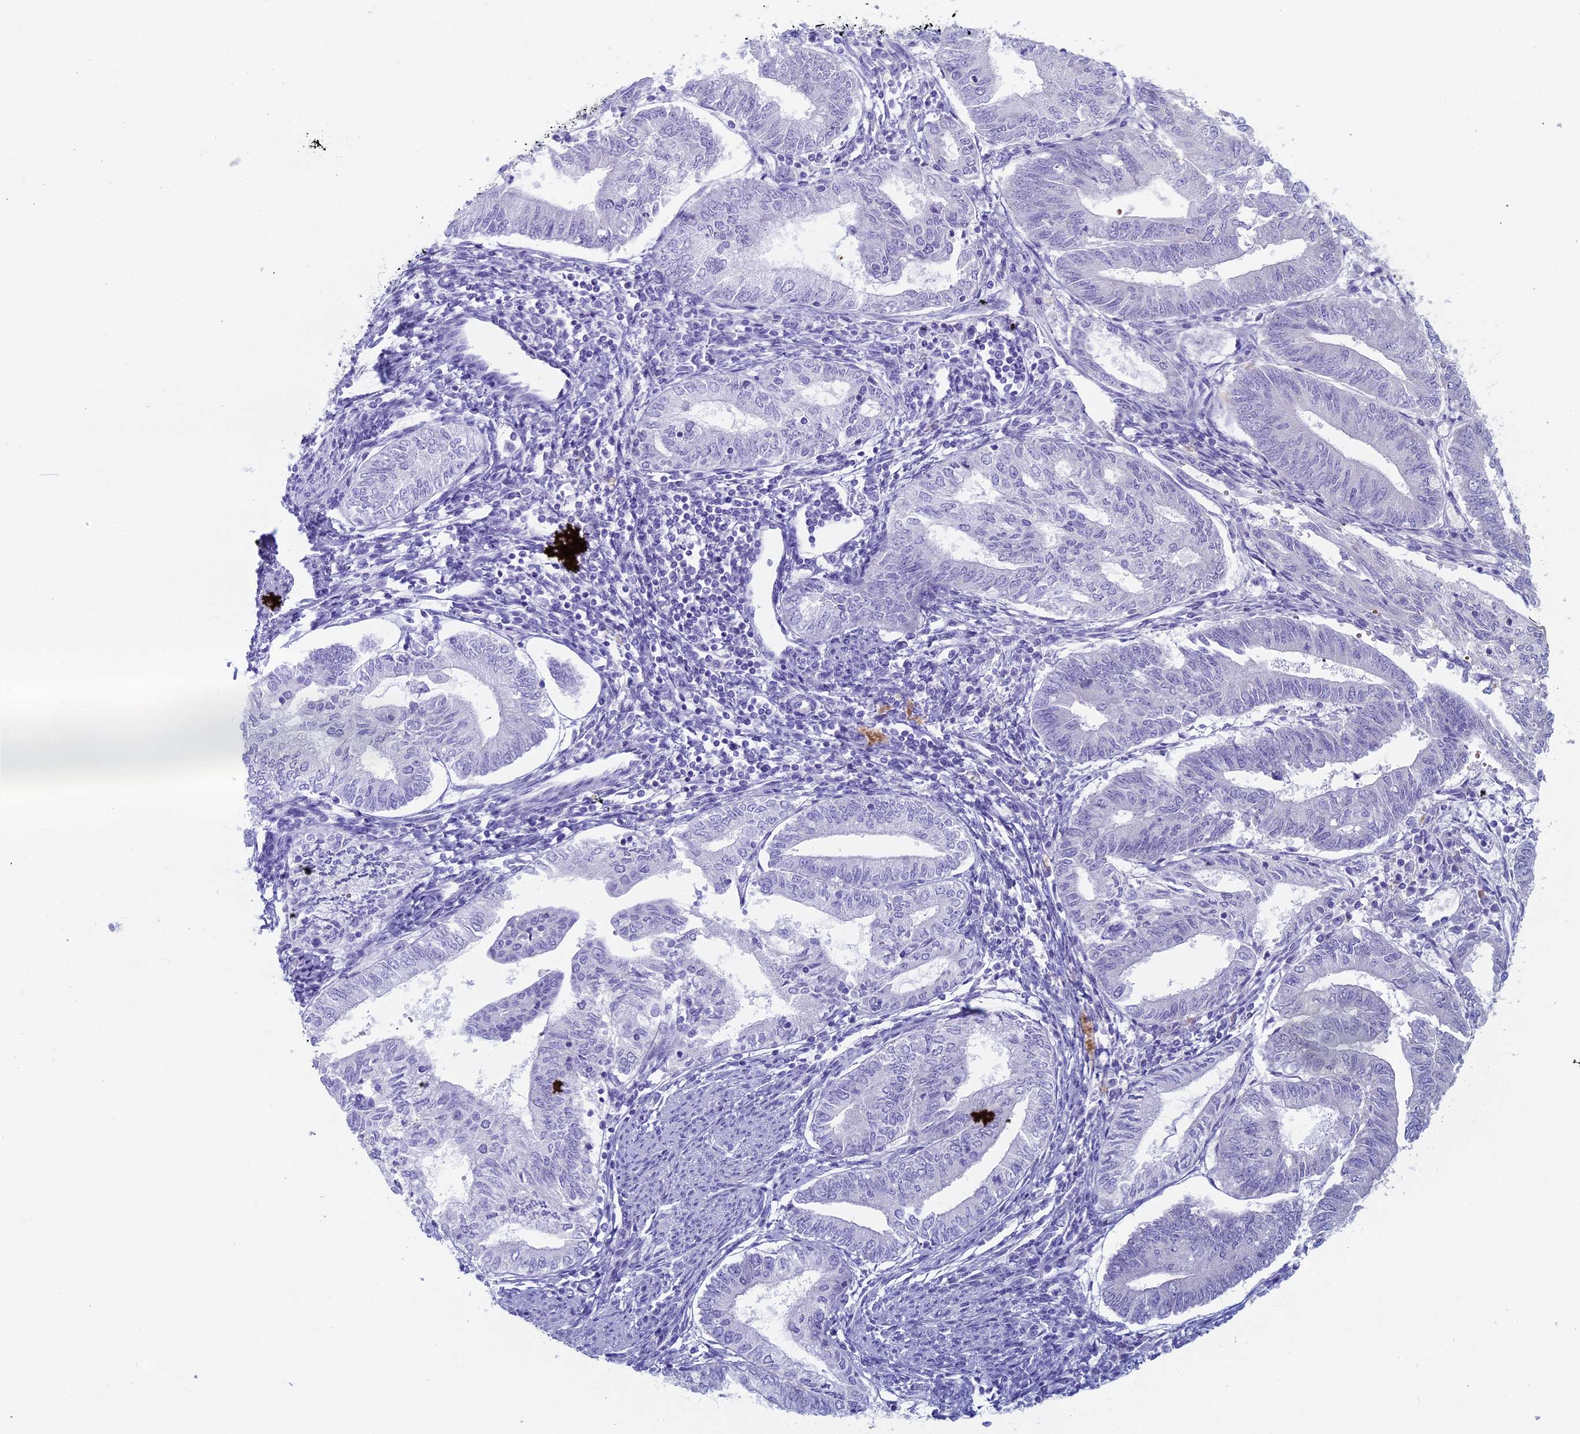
{"staining": {"intensity": "negative", "quantity": "none", "location": "none"}, "tissue": "endometrial cancer", "cell_type": "Tumor cells", "image_type": "cancer", "snomed": [{"axis": "morphology", "description": "Adenocarcinoma, NOS"}, {"axis": "topography", "description": "Endometrium"}], "caption": "Tumor cells are negative for brown protein staining in endometrial cancer.", "gene": "RCCD1", "patient": {"sex": "female", "age": 66}}